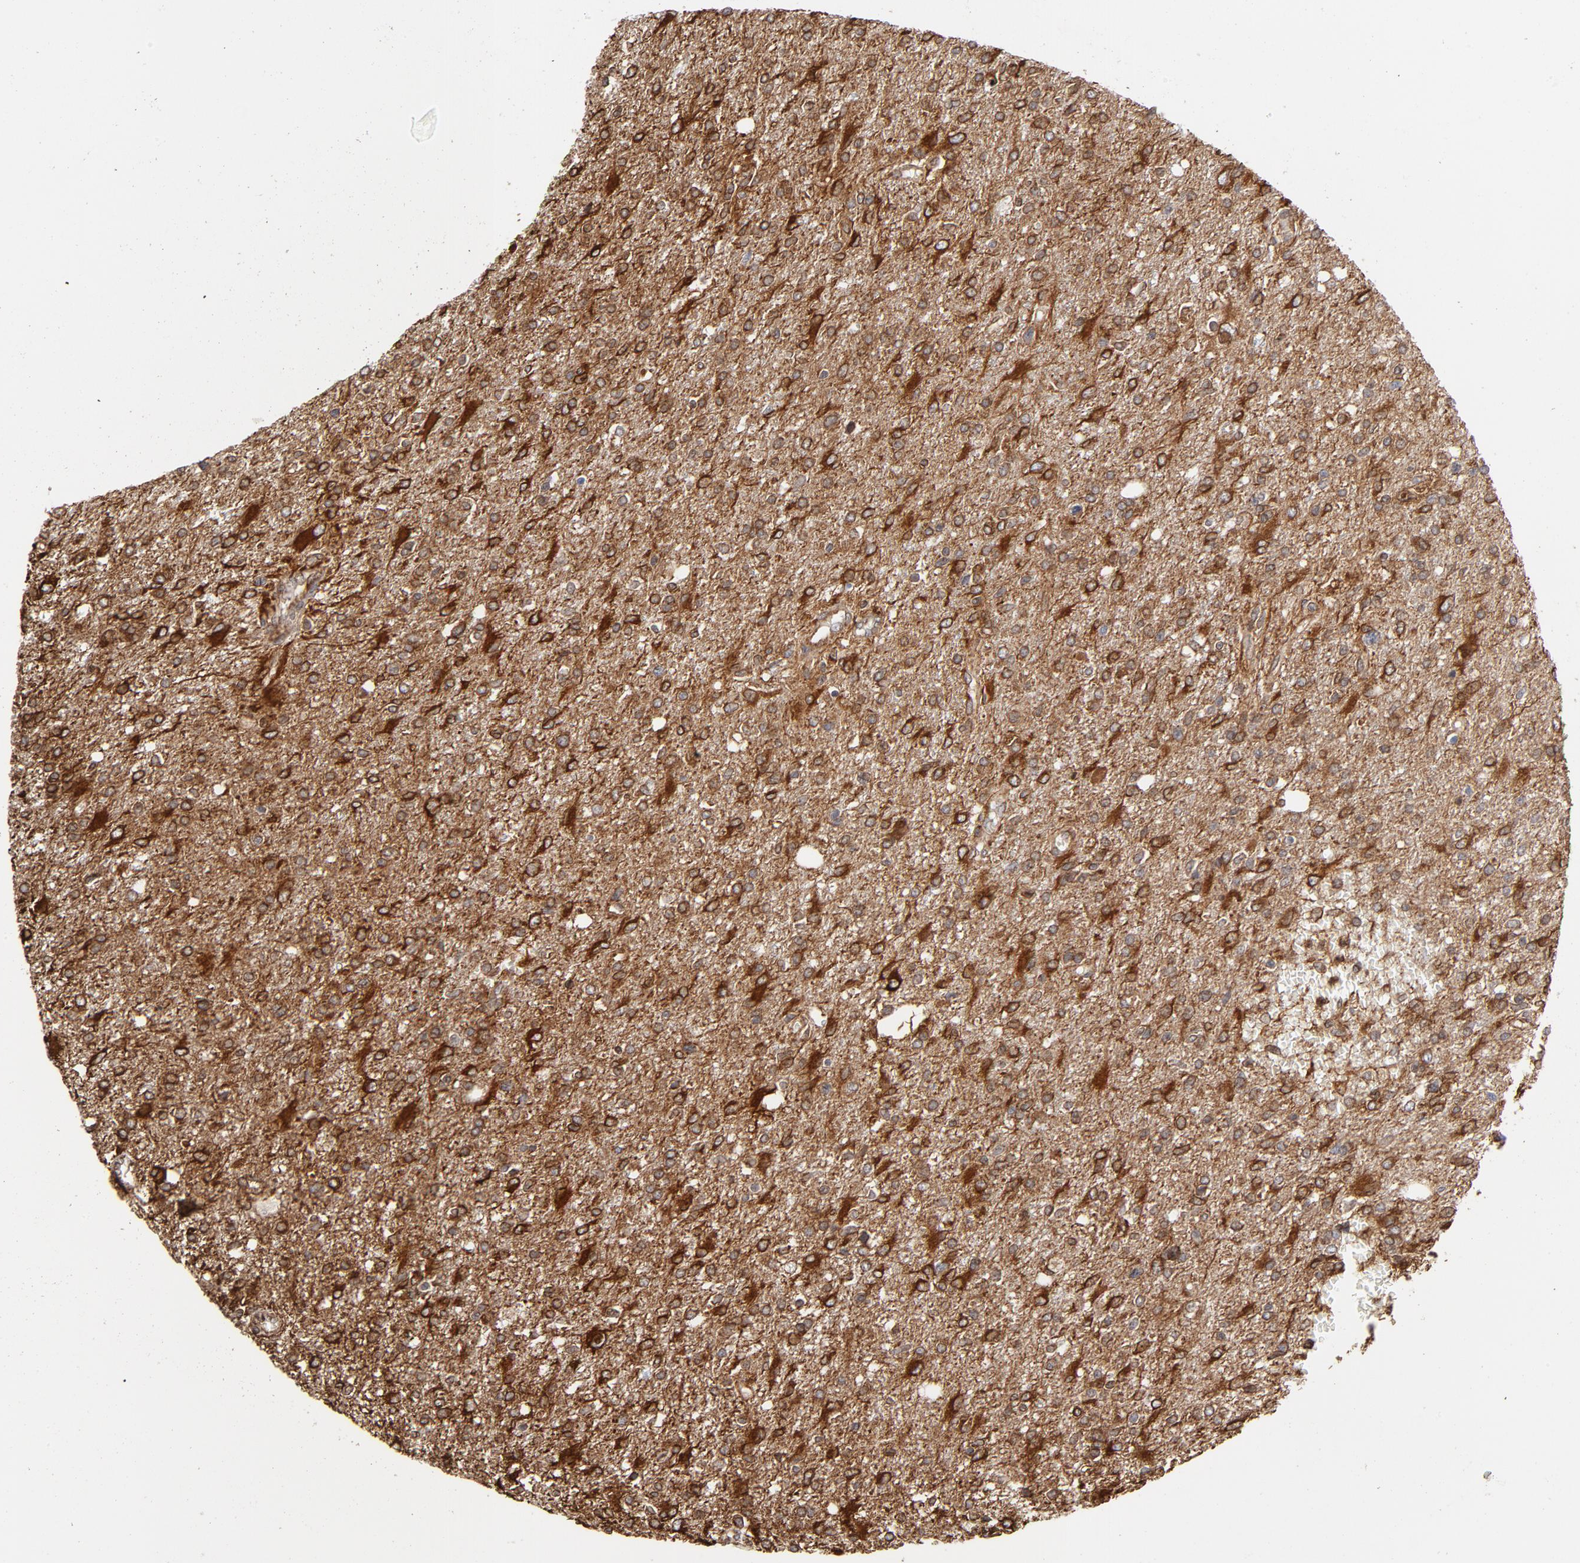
{"staining": {"intensity": "strong", "quantity": ">75%", "location": "cytoplasmic/membranous"}, "tissue": "glioma", "cell_type": "Tumor cells", "image_type": "cancer", "snomed": [{"axis": "morphology", "description": "Glioma, malignant, High grade"}, {"axis": "topography", "description": "Cerebral cortex"}], "caption": "Strong cytoplasmic/membranous expression is seen in about >75% of tumor cells in glioma.", "gene": "CANX", "patient": {"sex": "male", "age": 76}}